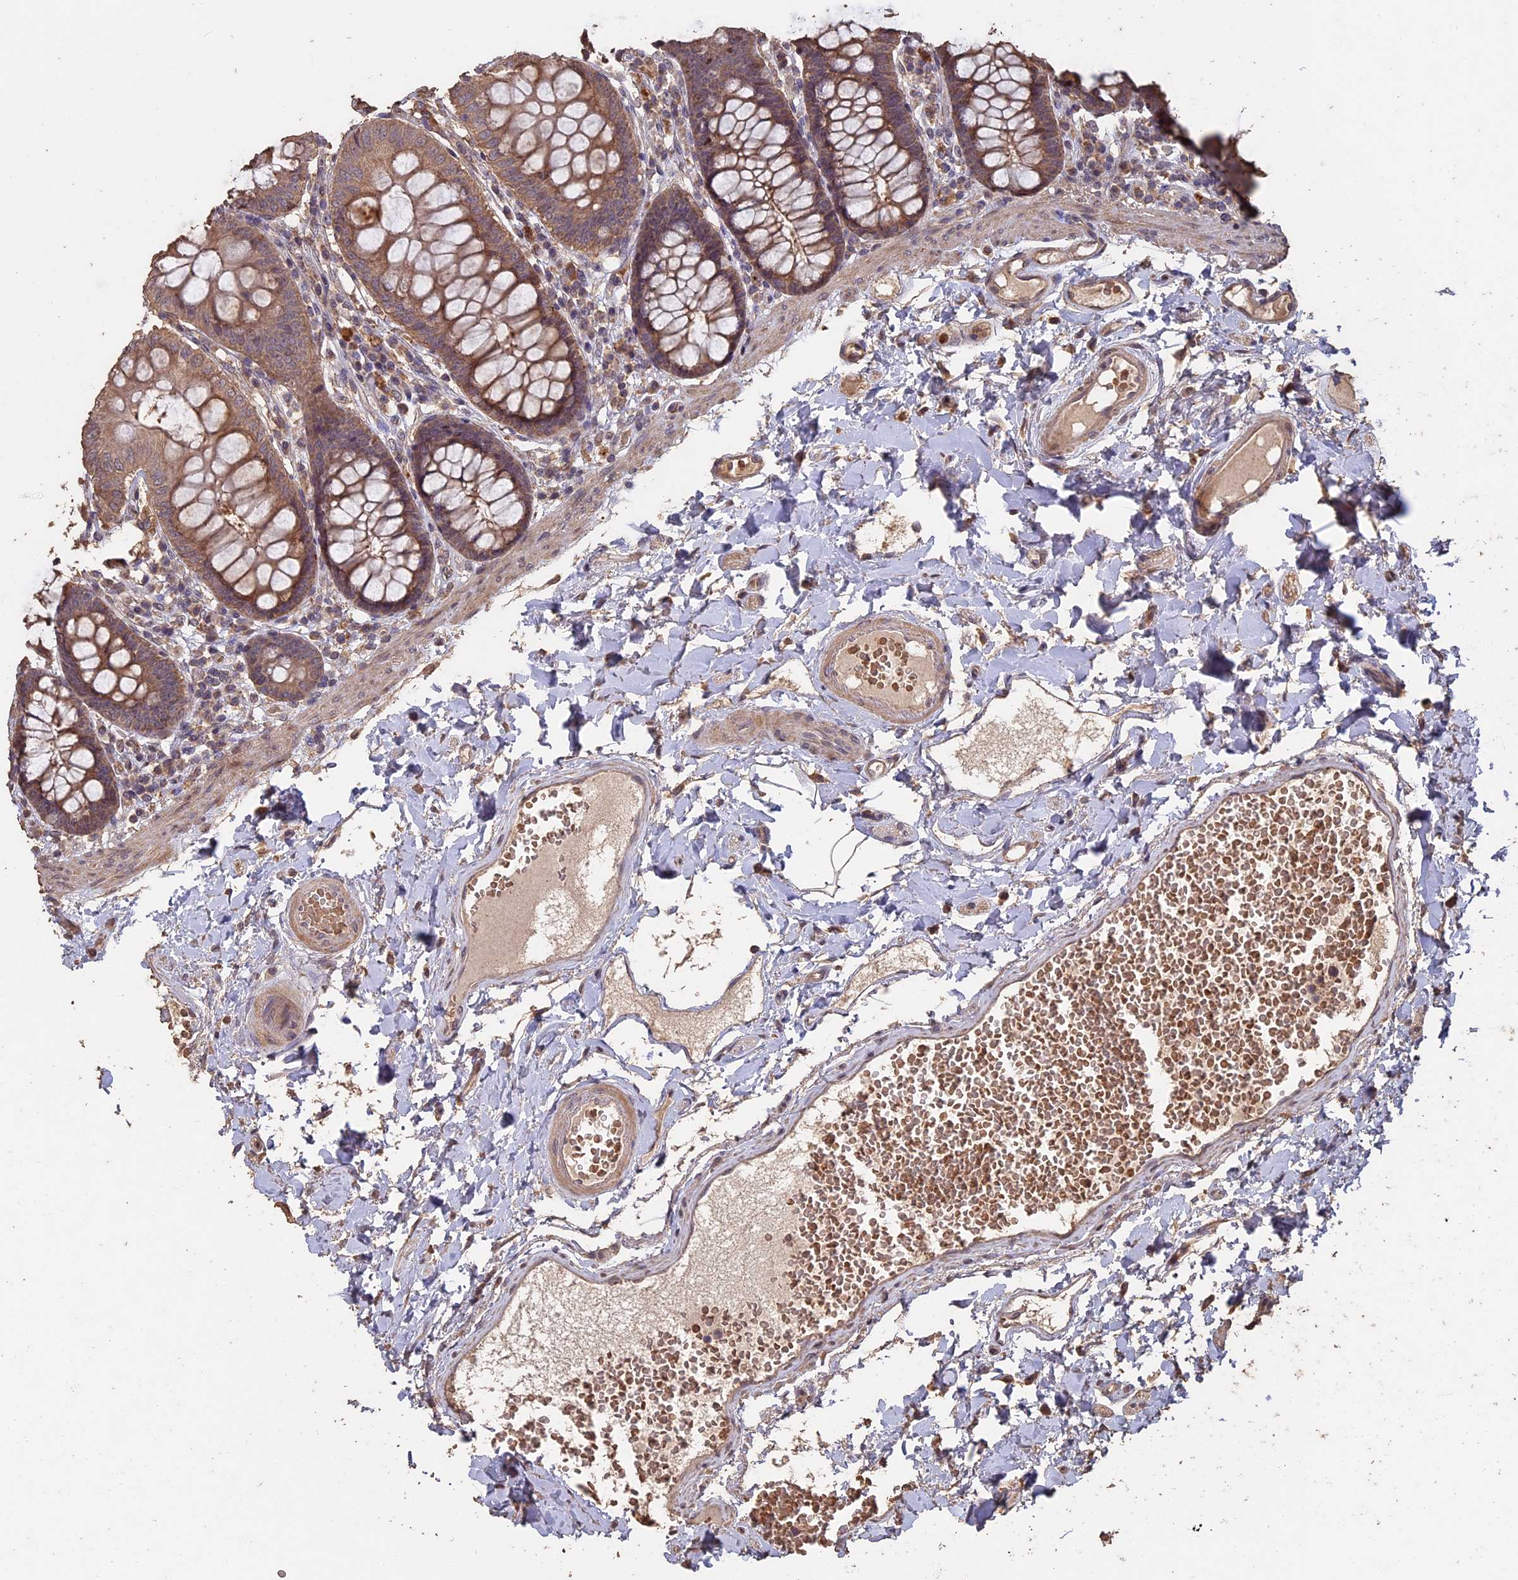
{"staining": {"intensity": "weak", "quantity": ">75%", "location": "cytoplasmic/membranous"}, "tissue": "colon", "cell_type": "Endothelial cells", "image_type": "normal", "snomed": [{"axis": "morphology", "description": "Normal tissue, NOS"}, {"axis": "topography", "description": "Colon"}], "caption": "Colon stained with a brown dye displays weak cytoplasmic/membranous positive staining in approximately >75% of endothelial cells.", "gene": "HUNK", "patient": {"sex": "male", "age": 84}}